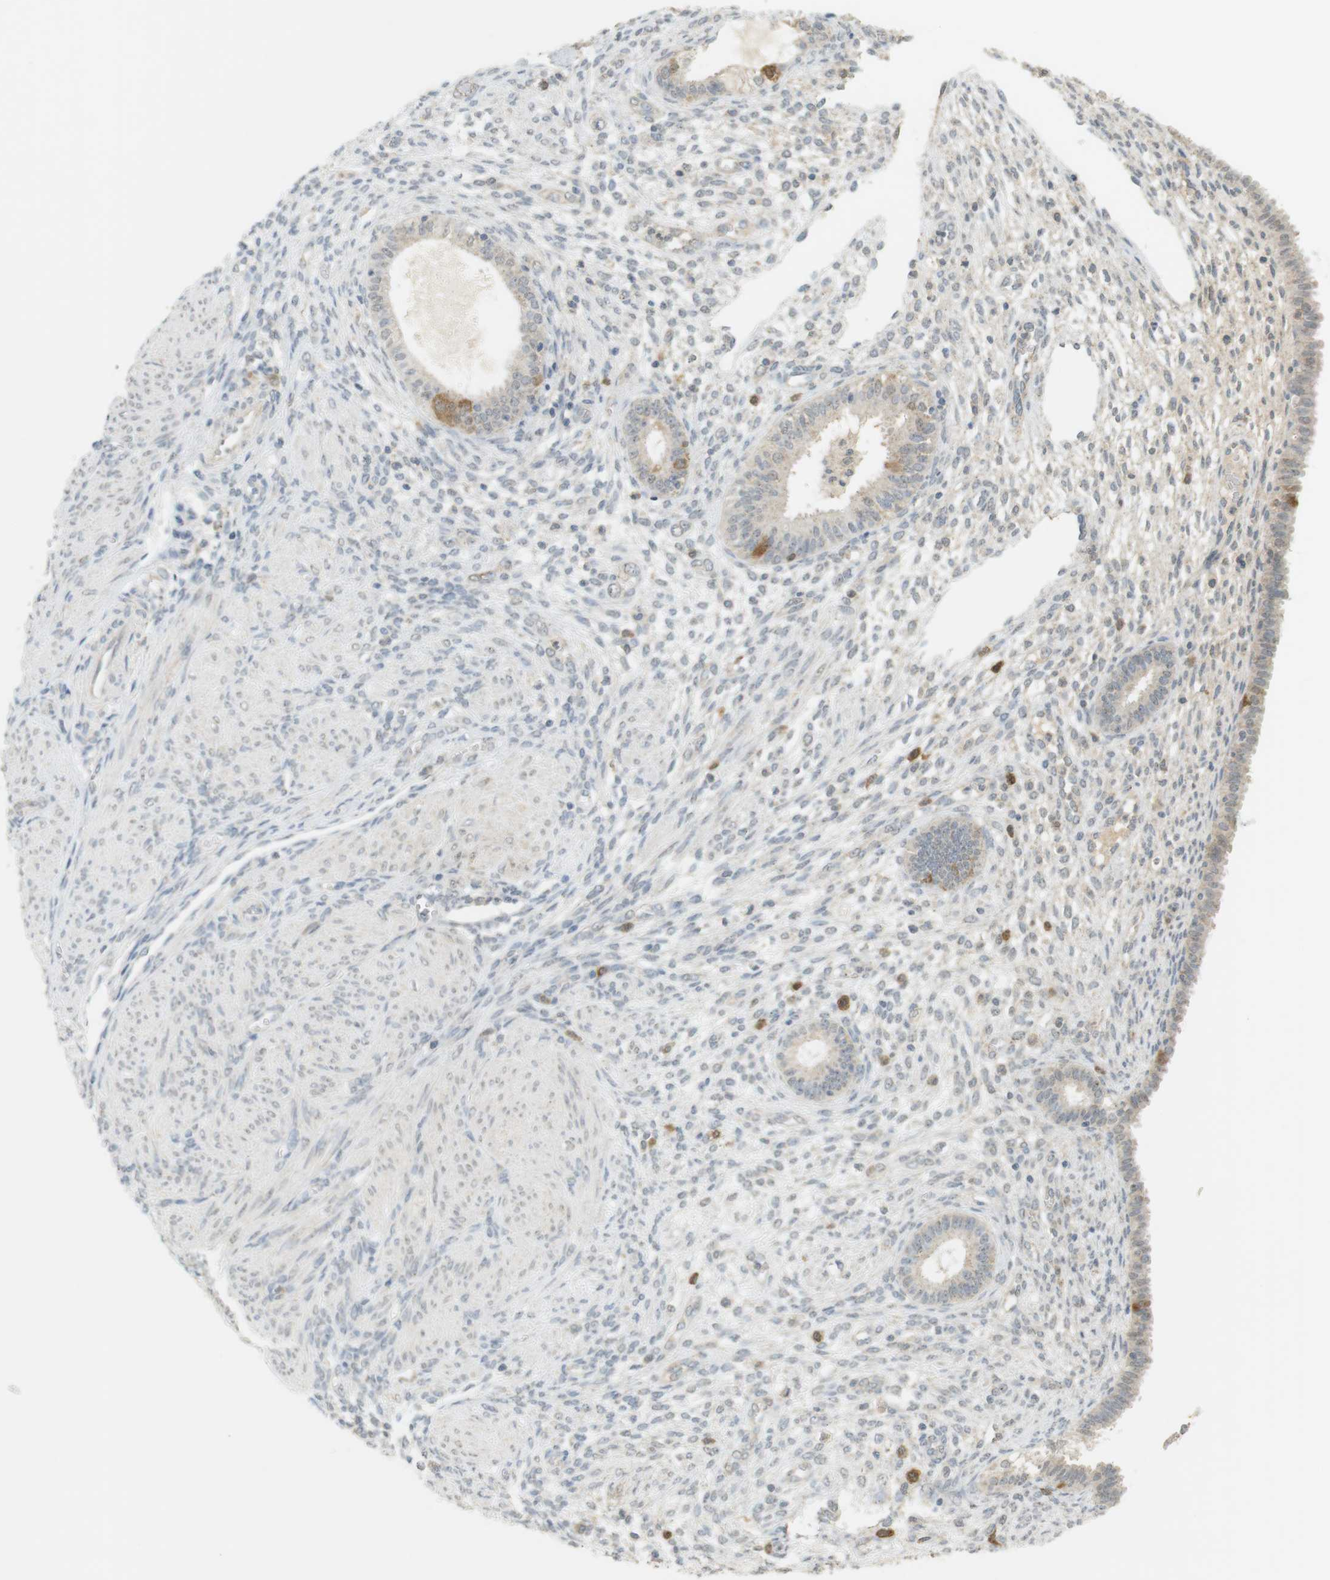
{"staining": {"intensity": "negative", "quantity": "none", "location": "none"}, "tissue": "endometrium", "cell_type": "Cells in endometrial stroma", "image_type": "normal", "snomed": [{"axis": "morphology", "description": "Normal tissue, NOS"}, {"axis": "topography", "description": "Endometrium"}], "caption": "There is no significant expression in cells in endometrial stroma of endometrium.", "gene": "TTK", "patient": {"sex": "female", "age": 72}}